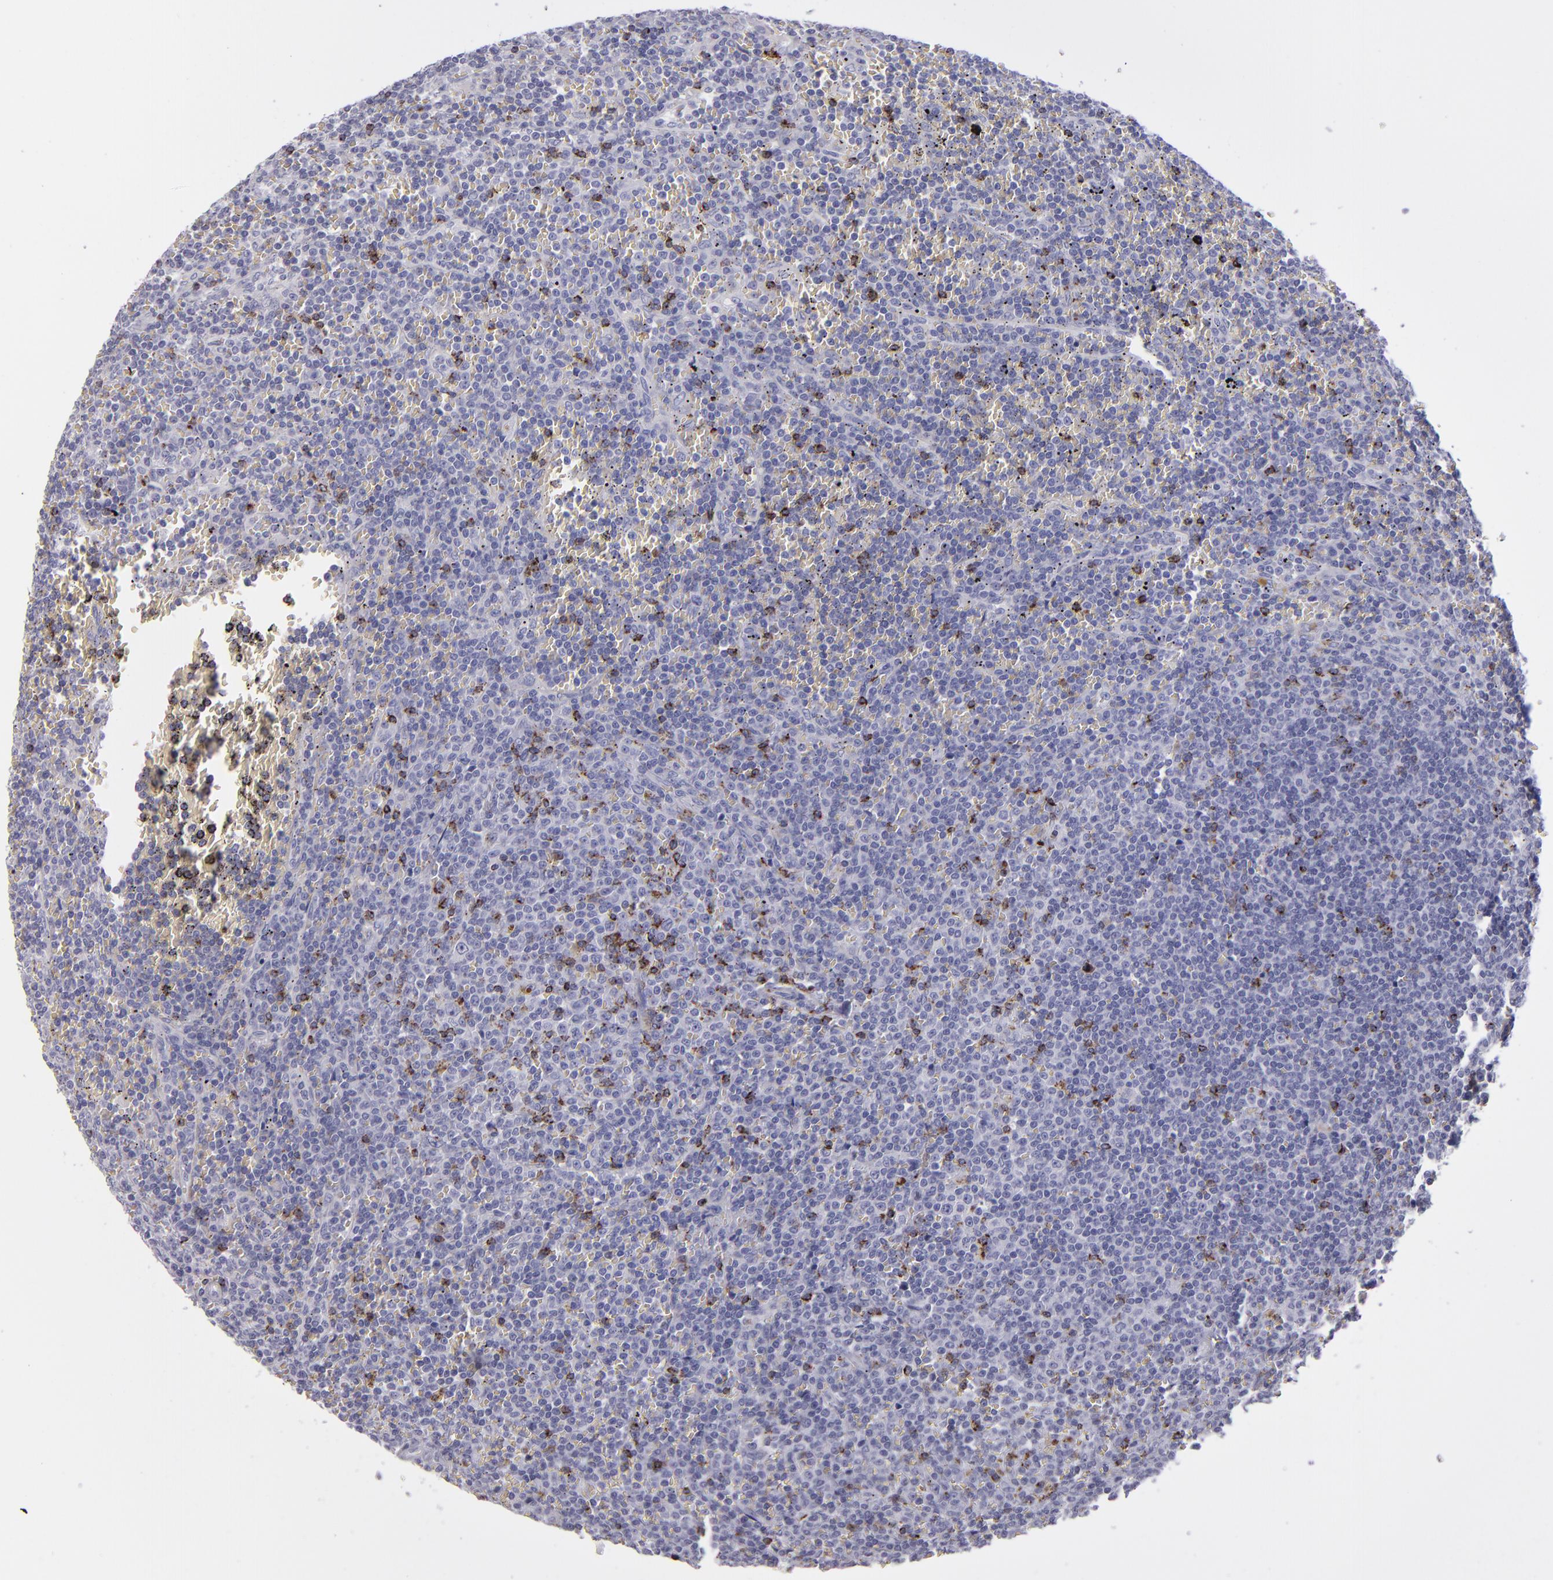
{"staining": {"intensity": "negative", "quantity": "none", "location": "none"}, "tissue": "lymphoma", "cell_type": "Tumor cells", "image_type": "cancer", "snomed": [{"axis": "morphology", "description": "Malignant lymphoma, non-Hodgkin's type, Low grade"}, {"axis": "topography", "description": "Spleen"}], "caption": "DAB (3,3'-diaminobenzidine) immunohistochemical staining of low-grade malignant lymphoma, non-Hodgkin's type exhibits no significant expression in tumor cells.", "gene": "CD2", "patient": {"sex": "male", "age": 80}}